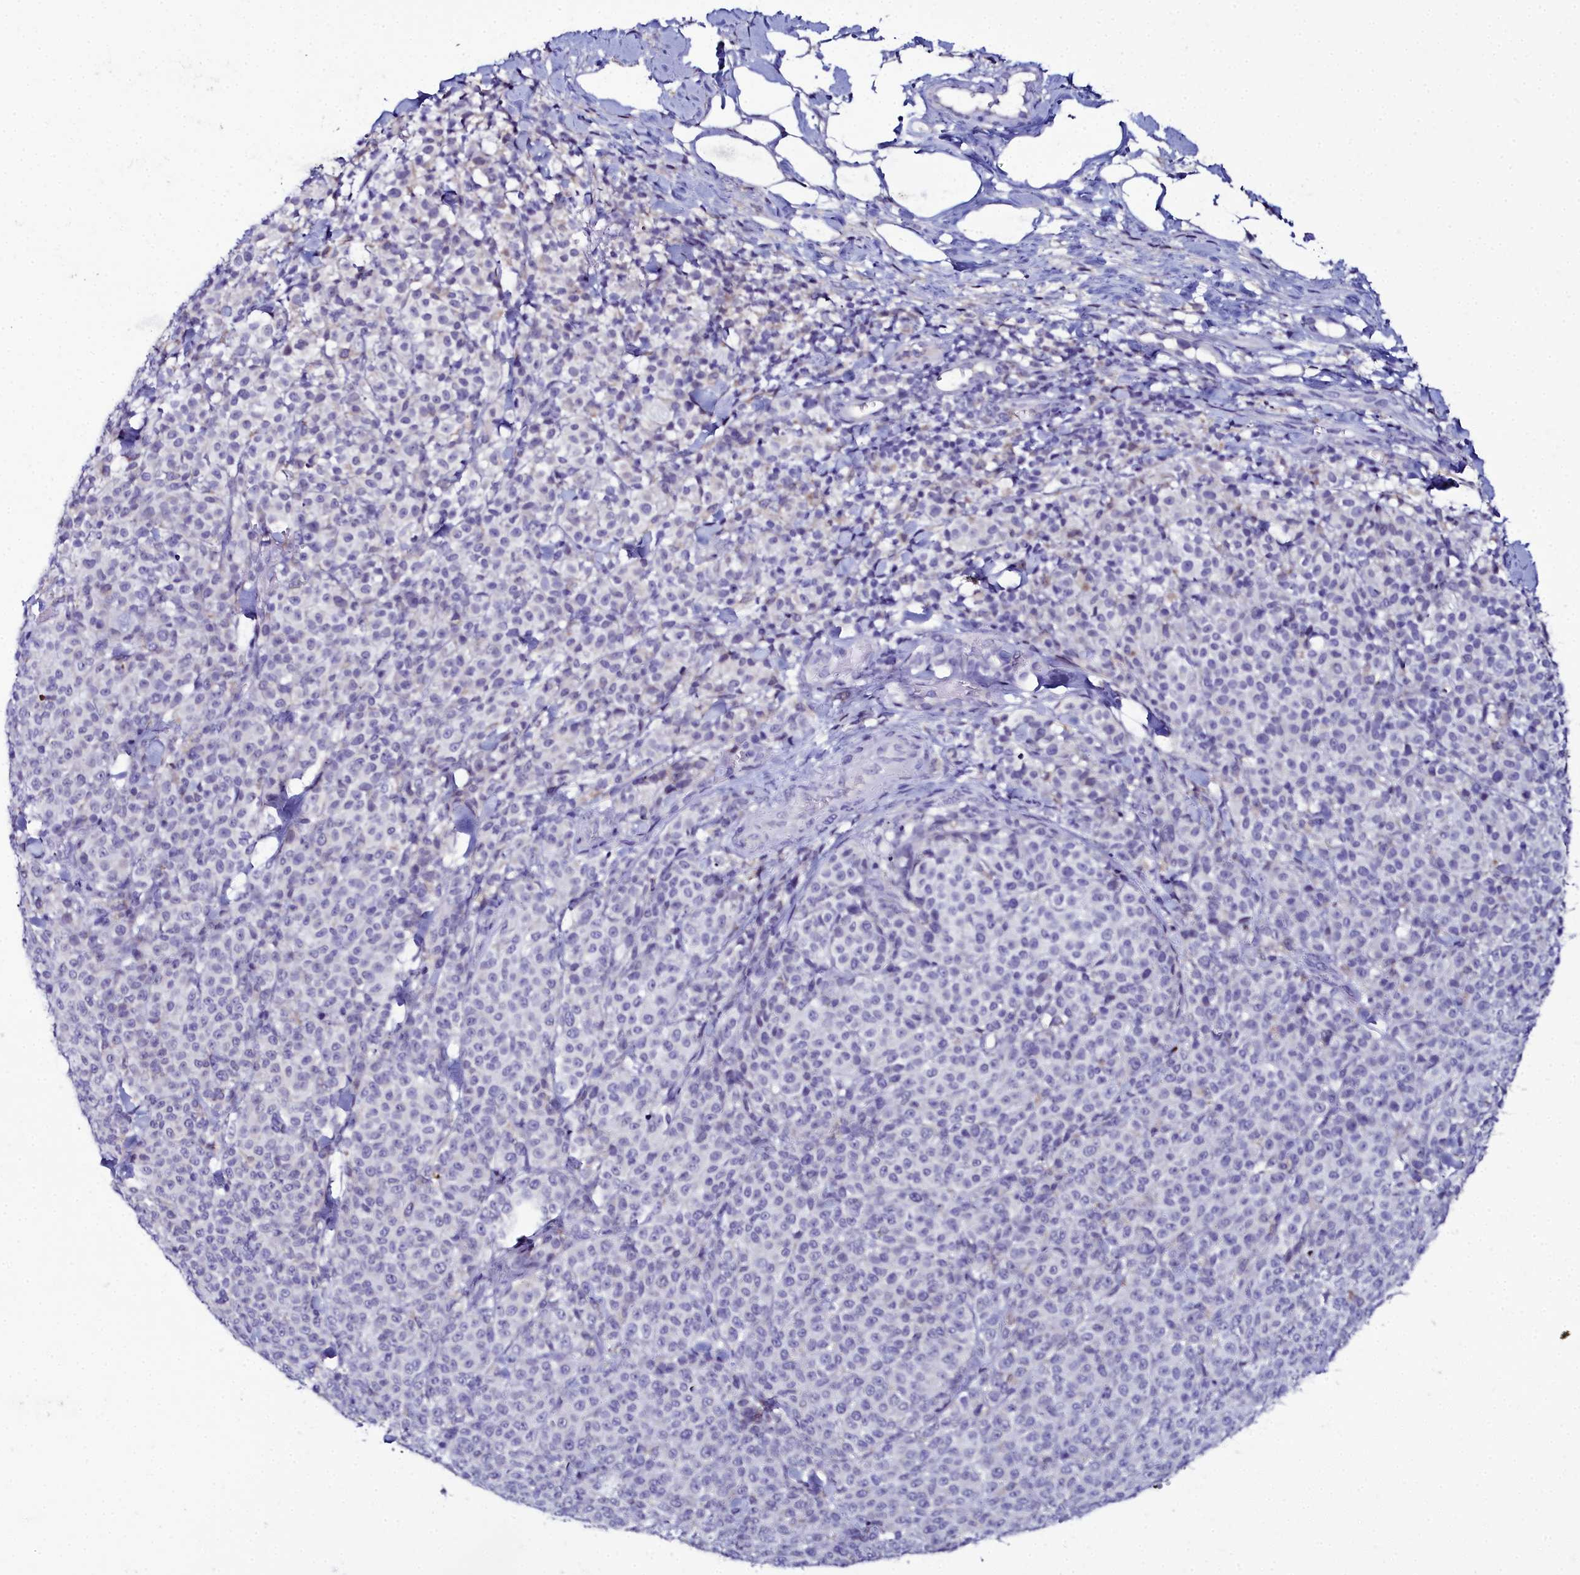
{"staining": {"intensity": "negative", "quantity": "none", "location": "none"}, "tissue": "melanoma", "cell_type": "Tumor cells", "image_type": "cancer", "snomed": [{"axis": "morphology", "description": "Normal tissue, NOS"}, {"axis": "morphology", "description": "Malignant melanoma, NOS"}, {"axis": "topography", "description": "Skin"}], "caption": "Immunohistochemical staining of malignant melanoma reveals no significant staining in tumor cells.", "gene": "ELAPOR2", "patient": {"sex": "female", "age": 34}}